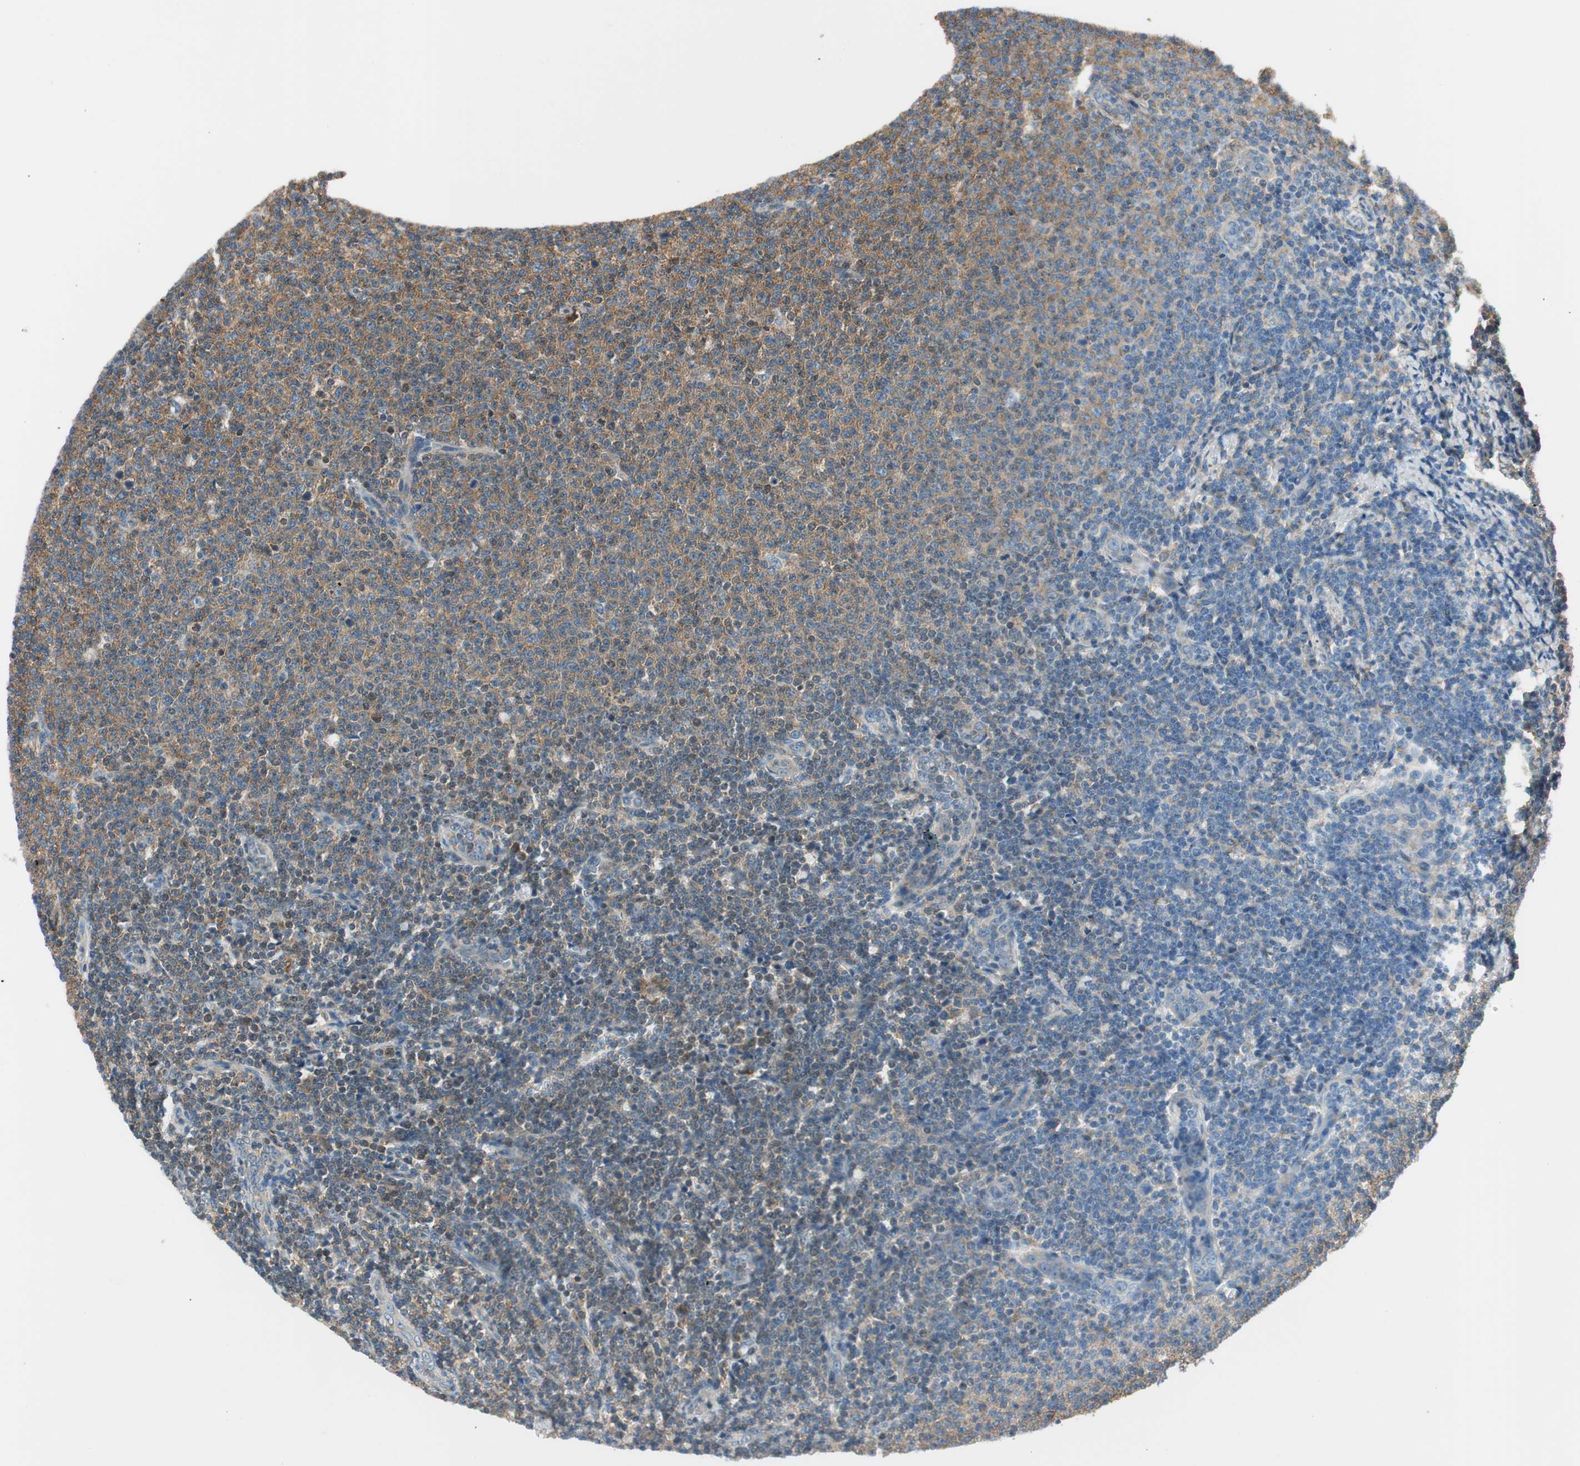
{"staining": {"intensity": "moderate", "quantity": "25%-75%", "location": "cytoplasmic/membranous"}, "tissue": "lymphoma", "cell_type": "Tumor cells", "image_type": "cancer", "snomed": [{"axis": "morphology", "description": "Malignant lymphoma, non-Hodgkin's type, Low grade"}, {"axis": "topography", "description": "Lymph node"}], "caption": "Immunohistochemical staining of malignant lymphoma, non-Hodgkin's type (low-grade) demonstrates moderate cytoplasmic/membranous protein expression in about 25%-75% of tumor cells. The staining was performed using DAB (3,3'-diaminobenzidine) to visualize the protein expression in brown, while the nuclei were stained in blue with hematoxylin (Magnification: 20x).", "gene": "PI4K2B", "patient": {"sex": "male", "age": 66}}